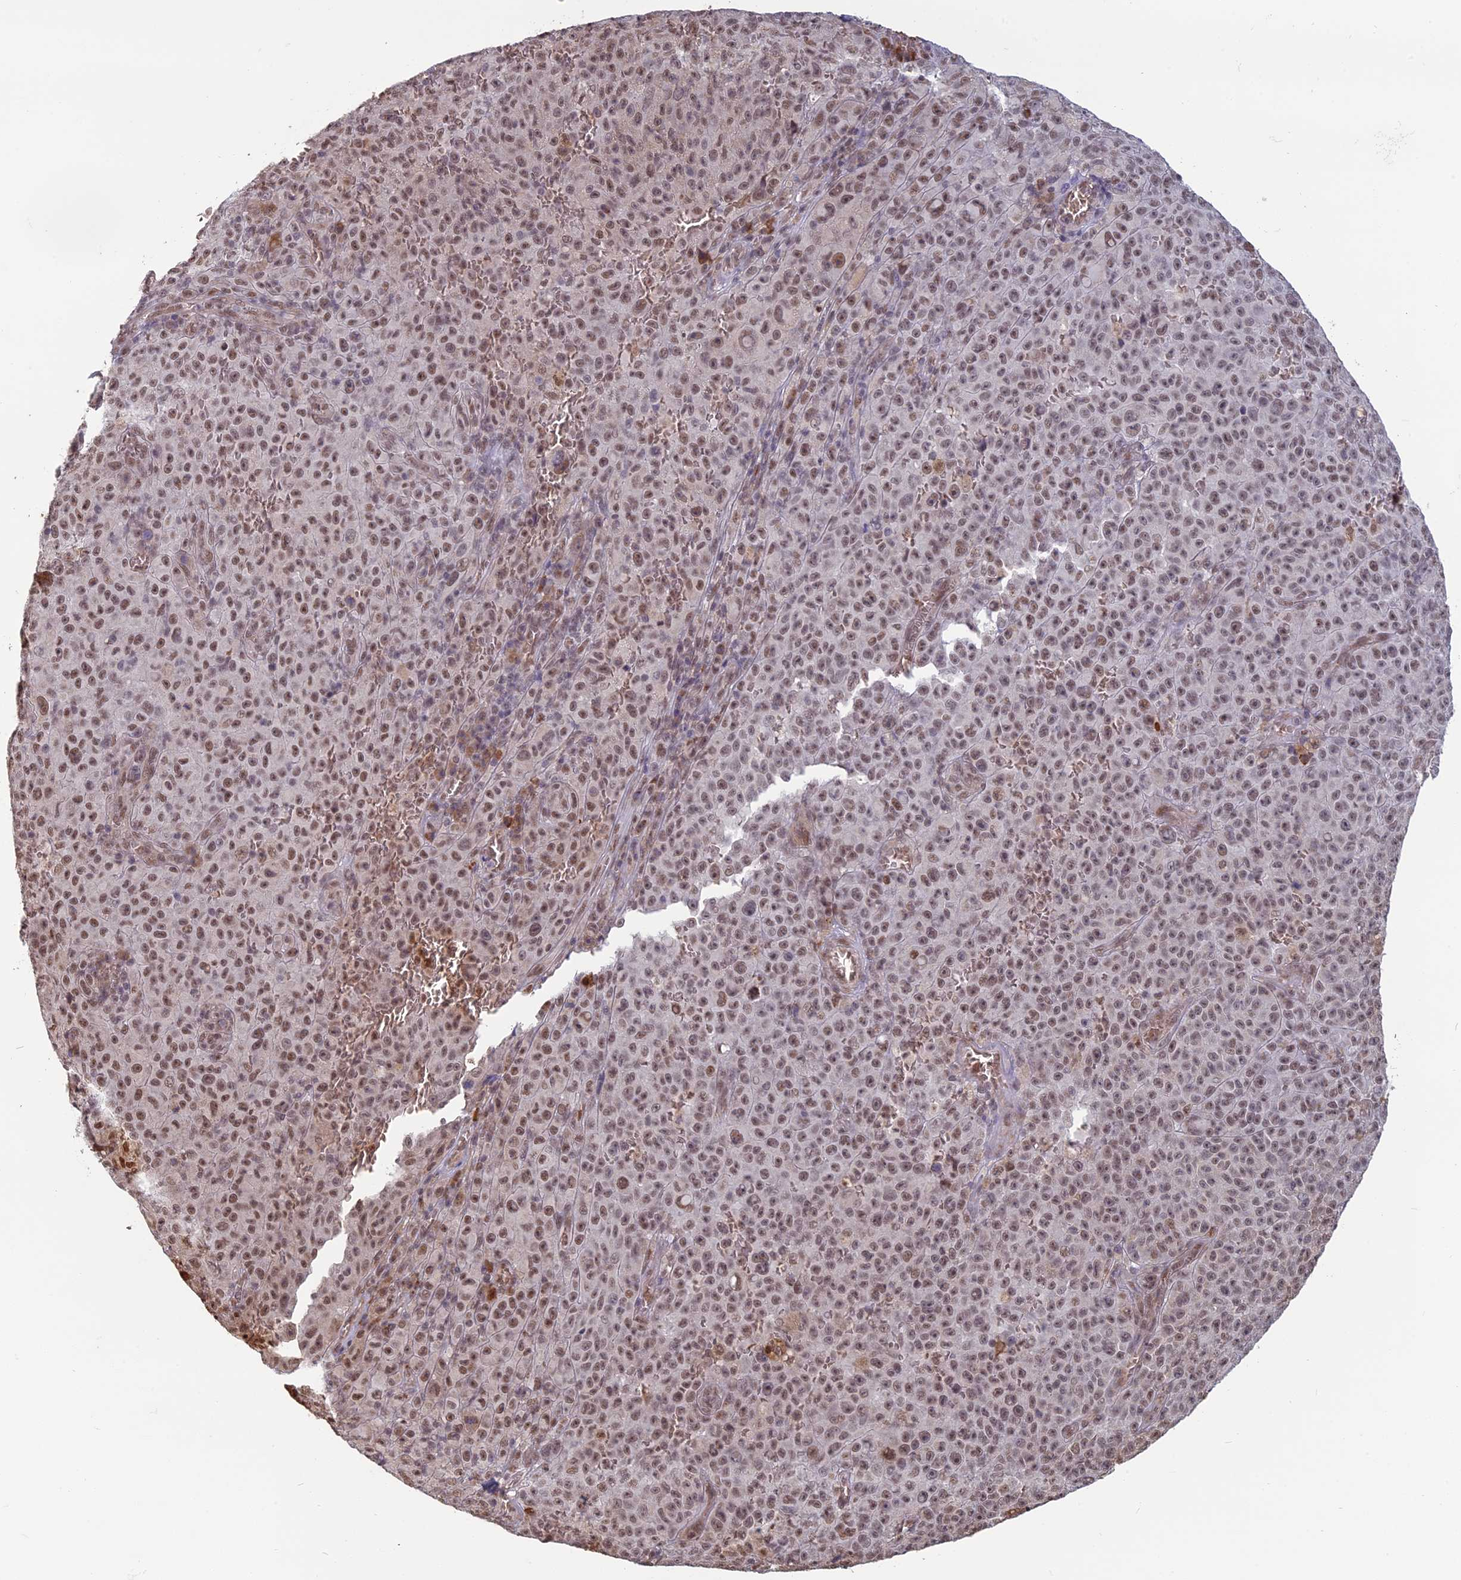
{"staining": {"intensity": "moderate", "quantity": ">75%", "location": "nuclear"}, "tissue": "melanoma", "cell_type": "Tumor cells", "image_type": "cancer", "snomed": [{"axis": "morphology", "description": "Malignant melanoma, NOS"}, {"axis": "topography", "description": "Skin"}], "caption": "A photomicrograph of human malignant melanoma stained for a protein exhibits moderate nuclear brown staining in tumor cells. (Stains: DAB (3,3'-diaminobenzidine) in brown, nuclei in blue, Microscopy: brightfield microscopy at high magnification).", "gene": "MFAP1", "patient": {"sex": "female", "age": 82}}